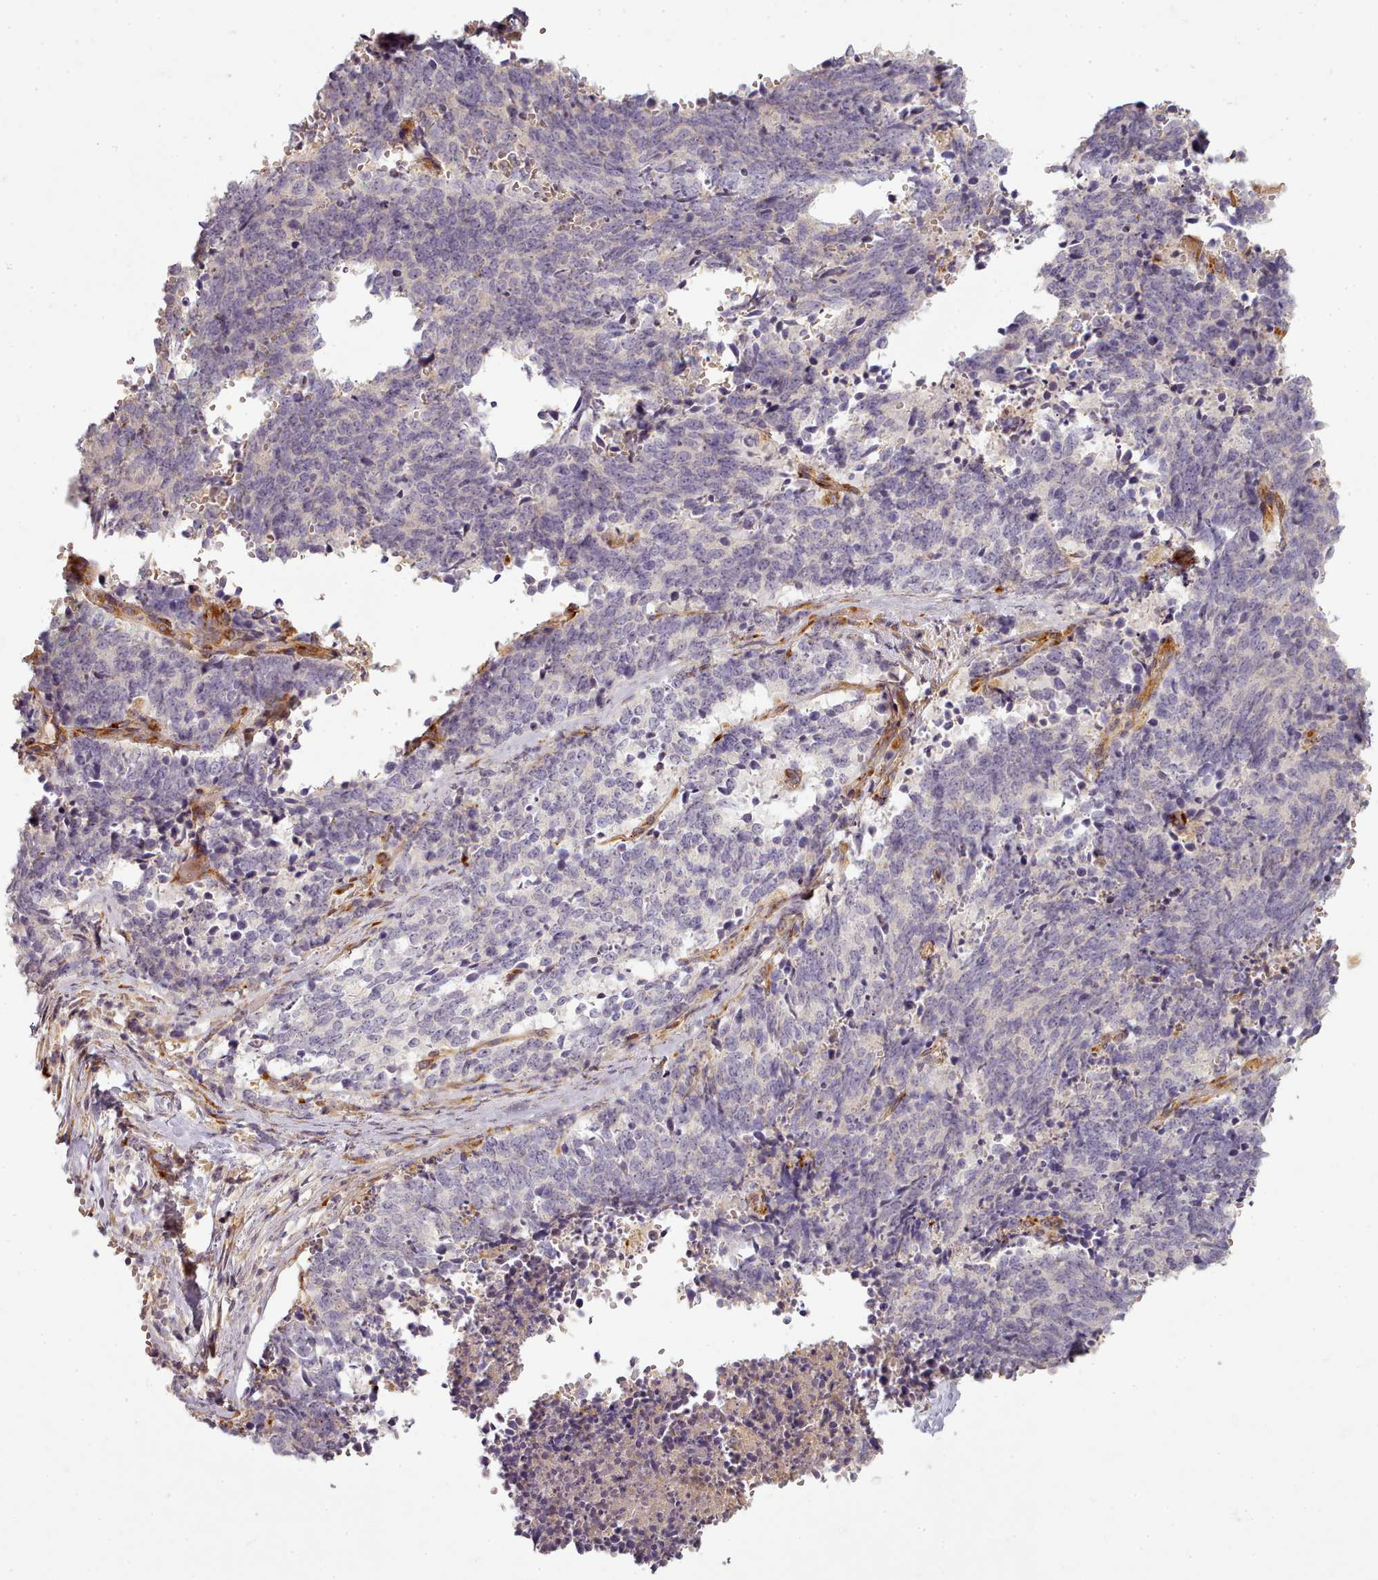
{"staining": {"intensity": "negative", "quantity": "none", "location": "none"}, "tissue": "cervical cancer", "cell_type": "Tumor cells", "image_type": "cancer", "snomed": [{"axis": "morphology", "description": "Squamous cell carcinoma, NOS"}, {"axis": "topography", "description": "Cervix"}], "caption": "Cervical cancer (squamous cell carcinoma) stained for a protein using immunohistochemistry shows no staining tumor cells.", "gene": "C1QTNF5", "patient": {"sex": "female", "age": 29}}